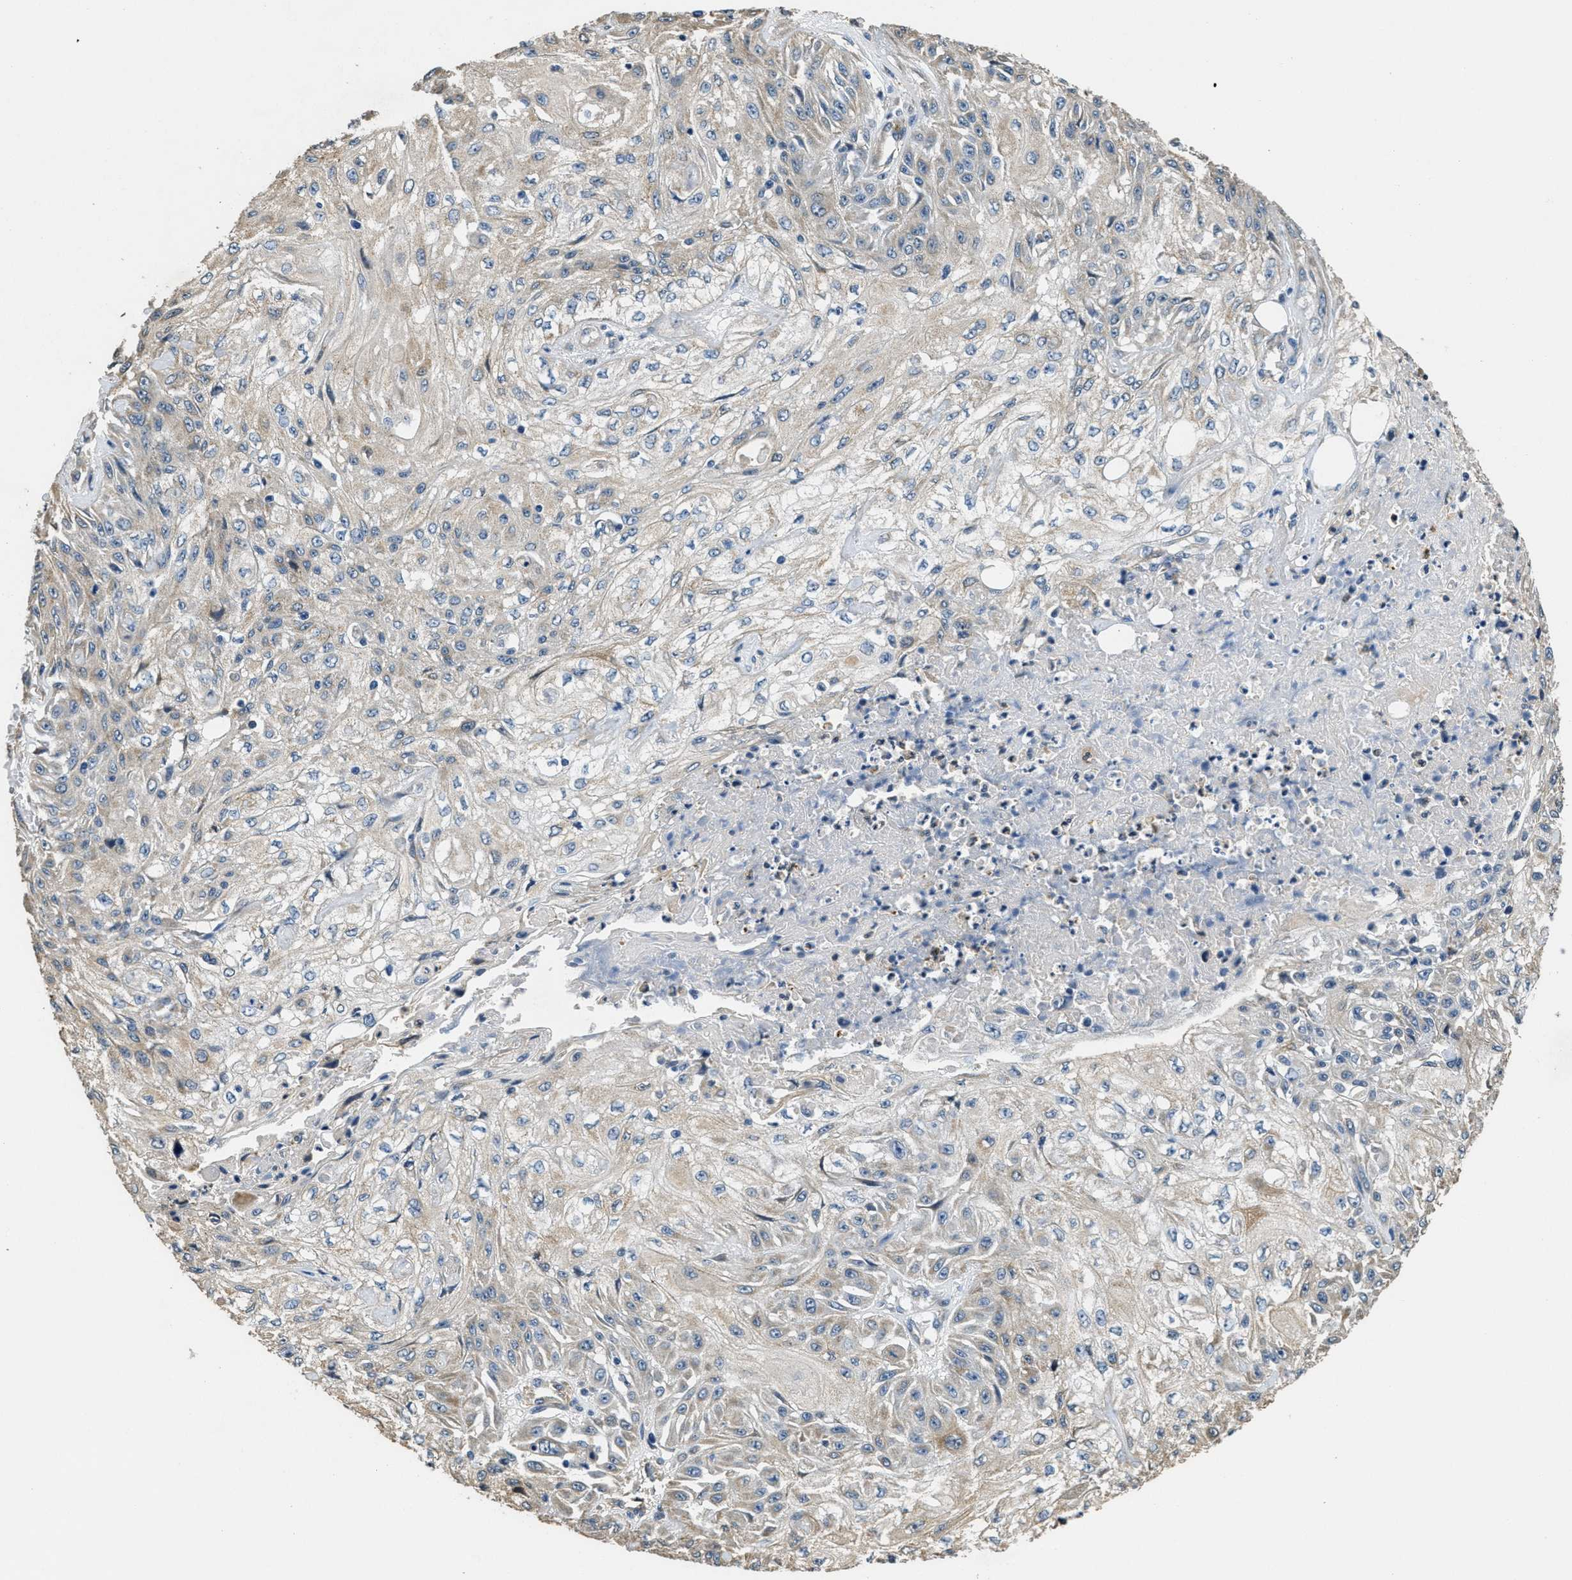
{"staining": {"intensity": "weak", "quantity": "25%-75%", "location": "cytoplasmic/membranous"}, "tissue": "skin cancer", "cell_type": "Tumor cells", "image_type": "cancer", "snomed": [{"axis": "morphology", "description": "Squamous cell carcinoma, NOS"}, {"axis": "morphology", "description": "Squamous cell carcinoma, metastatic, NOS"}, {"axis": "topography", "description": "Skin"}, {"axis": "topography", "description": "Lymph node"}], "caption": "Skin cancer stained with a protein marker reveals weak staining in tumor cells.", "gene": "TOMM70", "patient": {"sex": "male", "age": 75}}